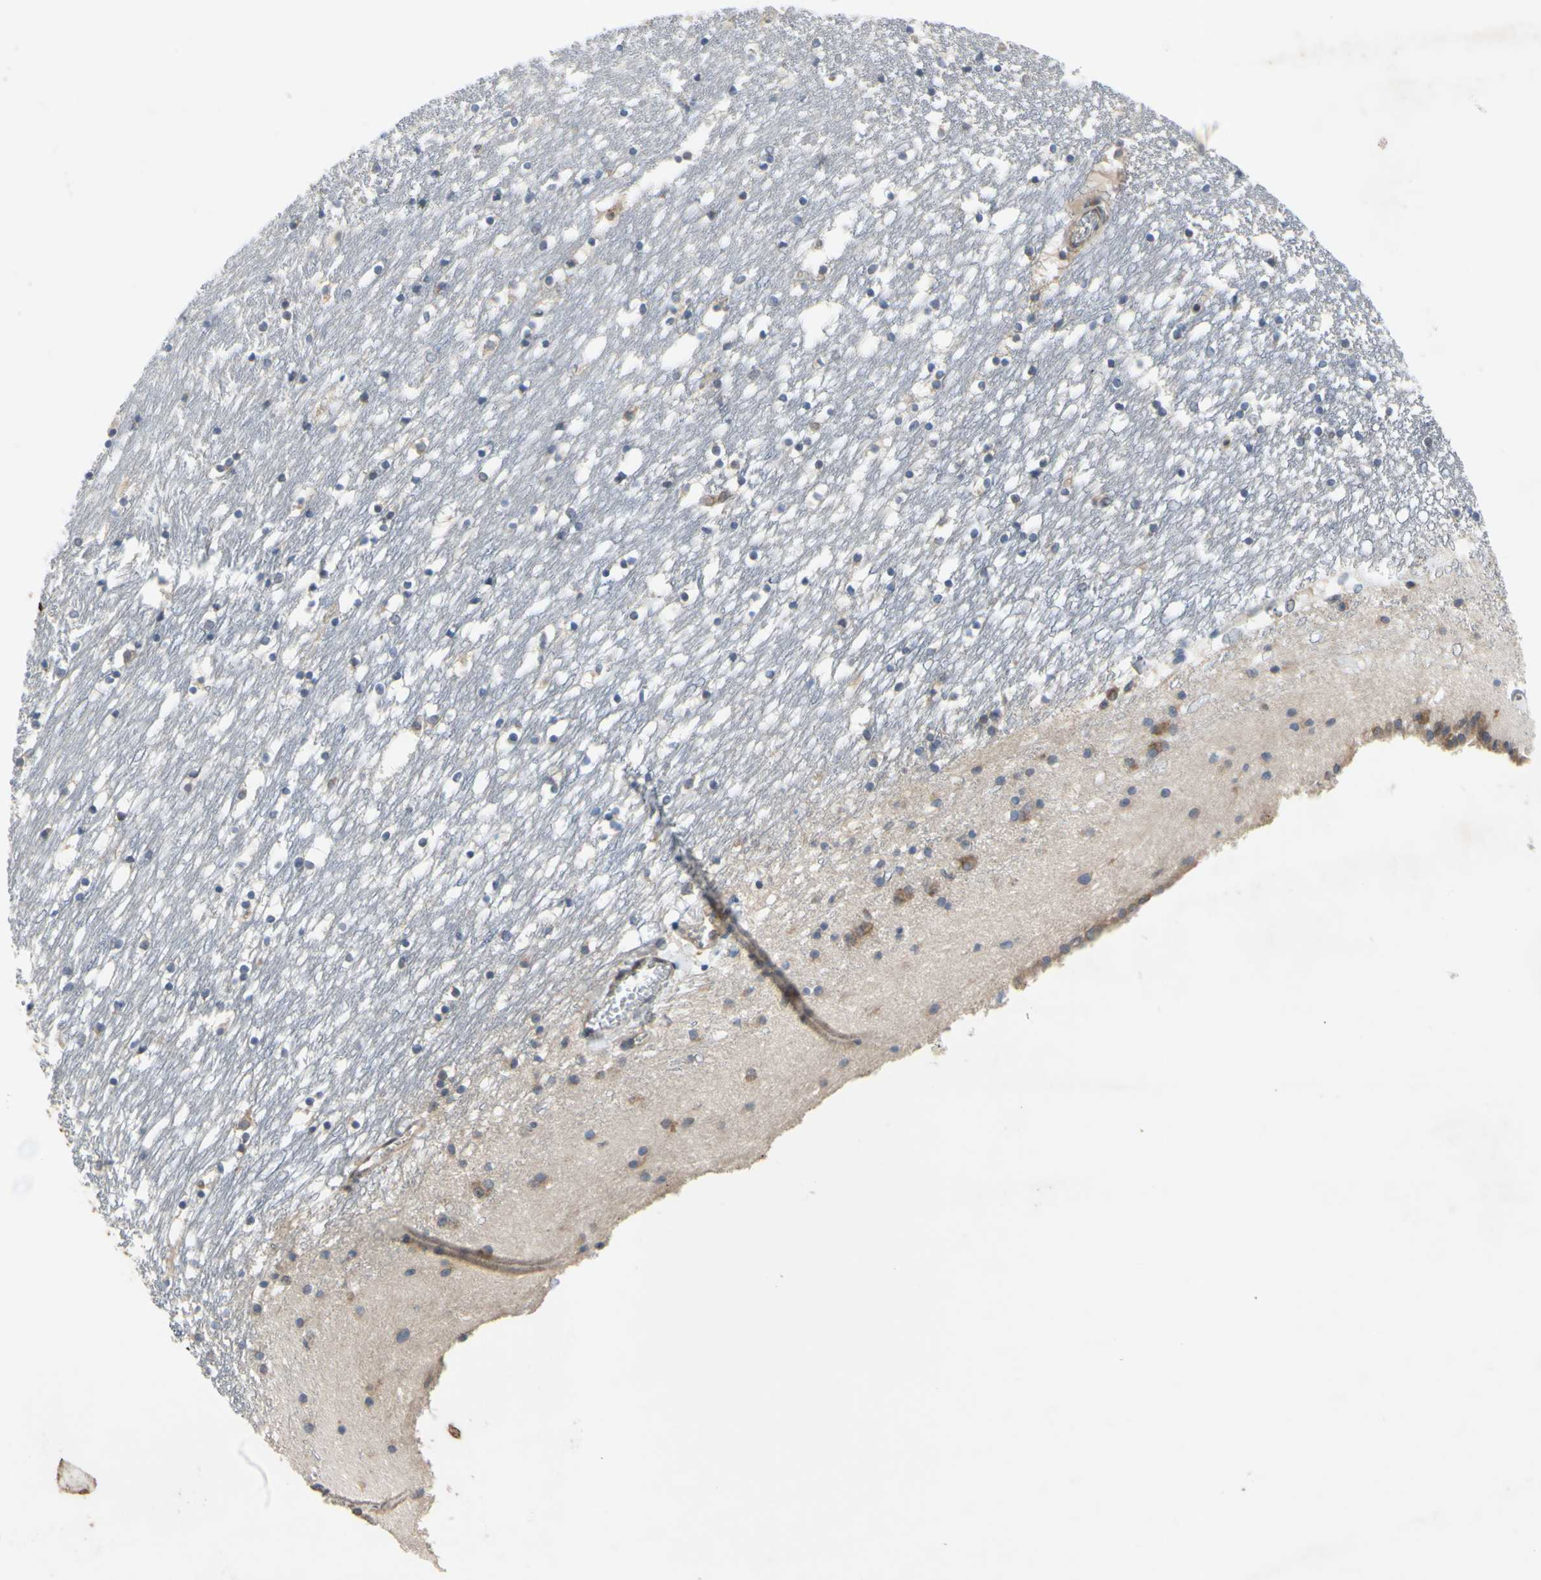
{"staining": {"intensity": "moderate", "quantity": "<25%", "location": "cytoplasmic/membranous"}, "tissue": "caudate", "cell_type": "Glial cells", "image_type": "normal", "snomed": [{"axis": "morphology", "description": "Normal tissue, NOS"}, {"axis": "topography", "description": "Lateral ventricle wall"}], "caption": "An IHC photomicrograph of unremarkable tissue is shown. Protein staining in brown highlights moderate cytoplasmic/membranous positivity in caudate within glial cells. The protein is stained brown, and the nuclei are stained in blue (DAB (3,3'-diaminobenzidine) IHC with brightfield microscopy, high magnification).", "gene": "XIAP", "patient": {"sex": "male", "age": 45}}